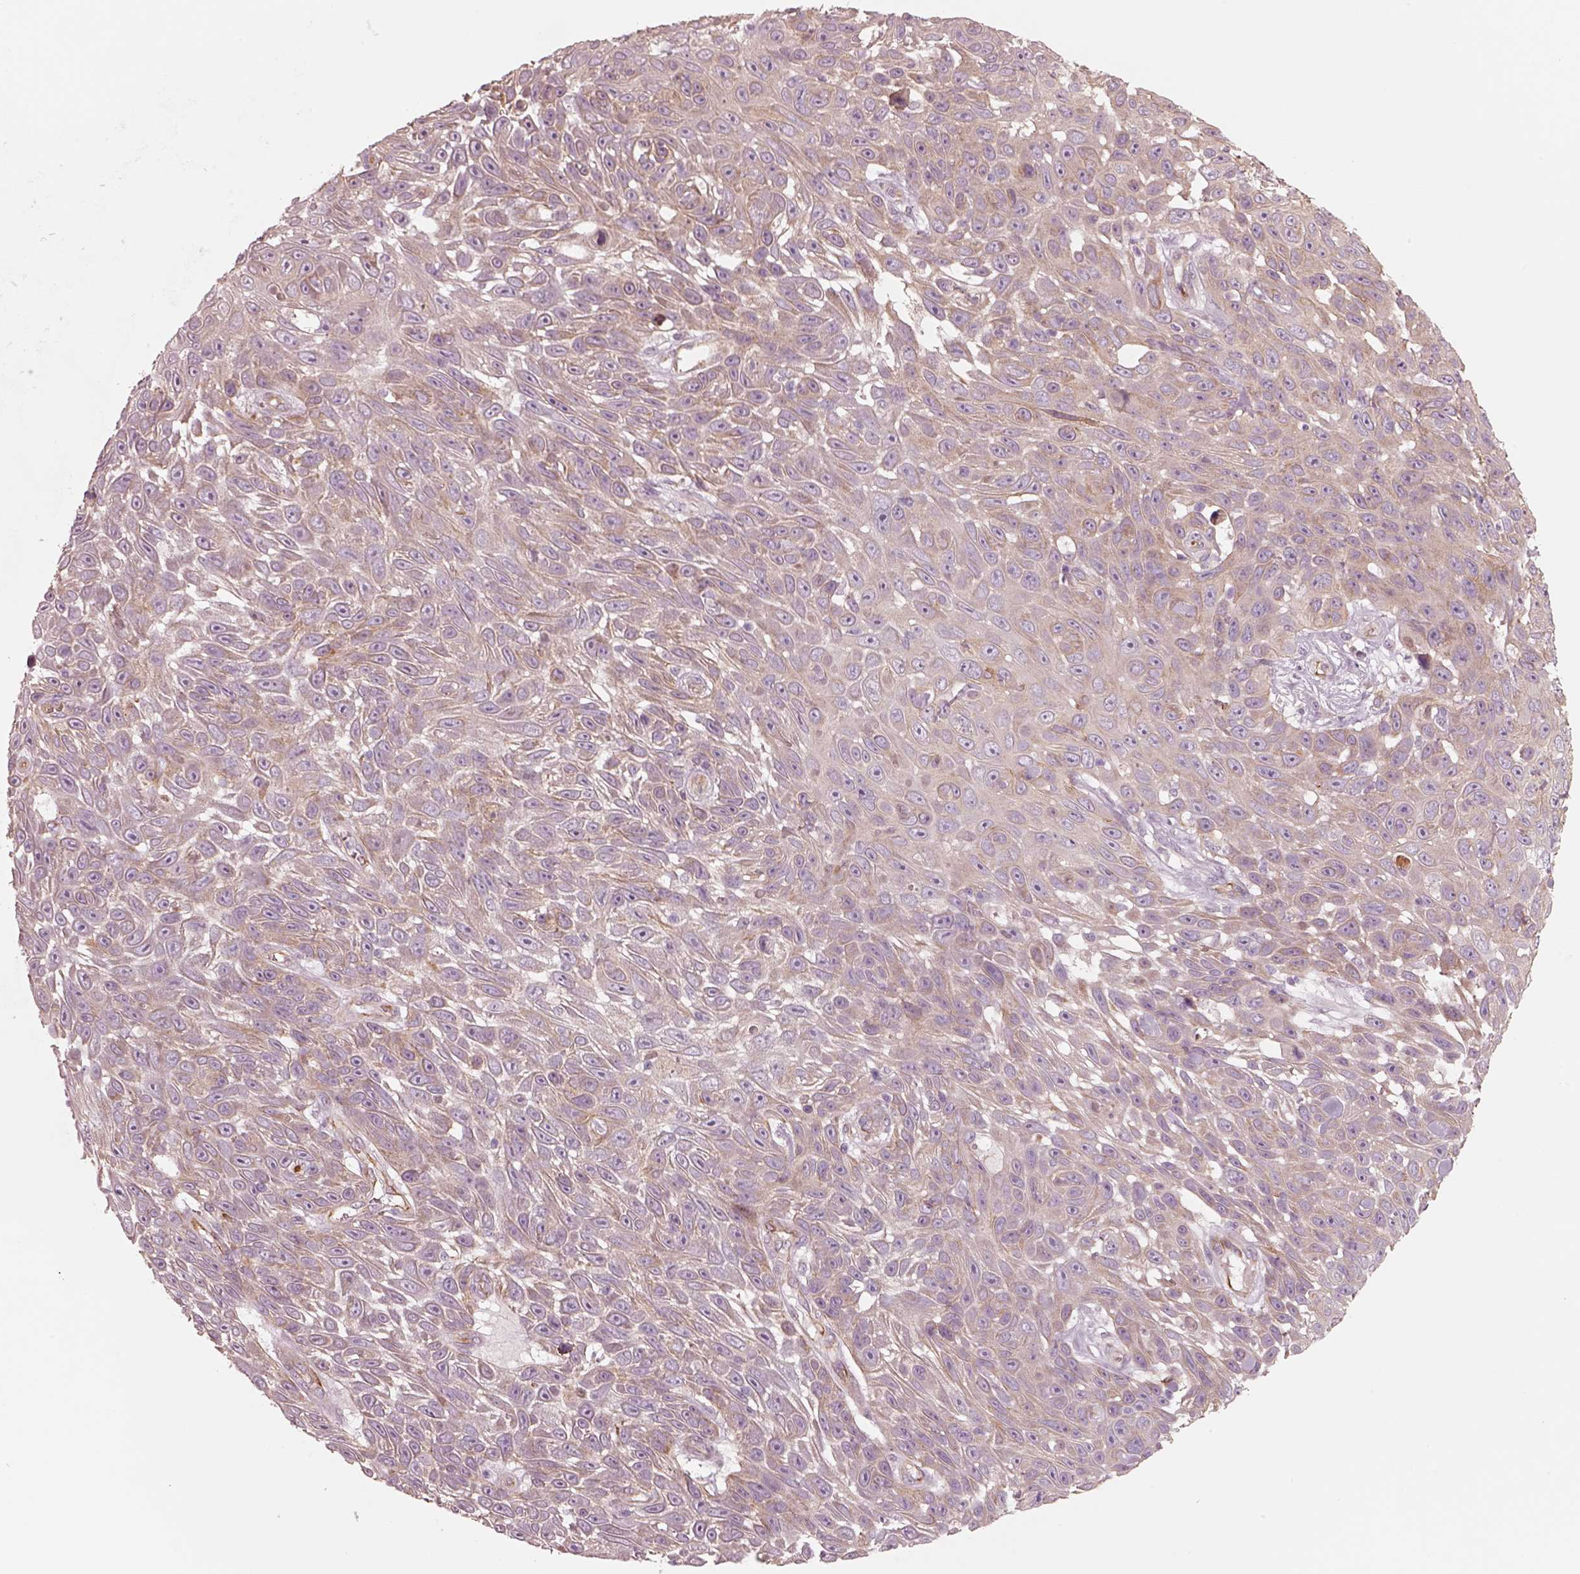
{"staining": {"intensity": "weak", "quantity": "<25%", "location": "cytoplasmic/membranous"}, "tissue": "skin cancer", "cell_type": "Tumor cells", "image_type": "cancer", "snomed": [{"axis": "morphology", "description": "Squamous cell carcinoma, NOS"}, {"axis": "topography", "description": "Skin"}], "caption": "Immunohistochemistry of human squamous cell carcinoma (skin) exhibits no expression in tumor cells.", "gene": "CRYM", "patient": {"sex": "male", "age": 82}}